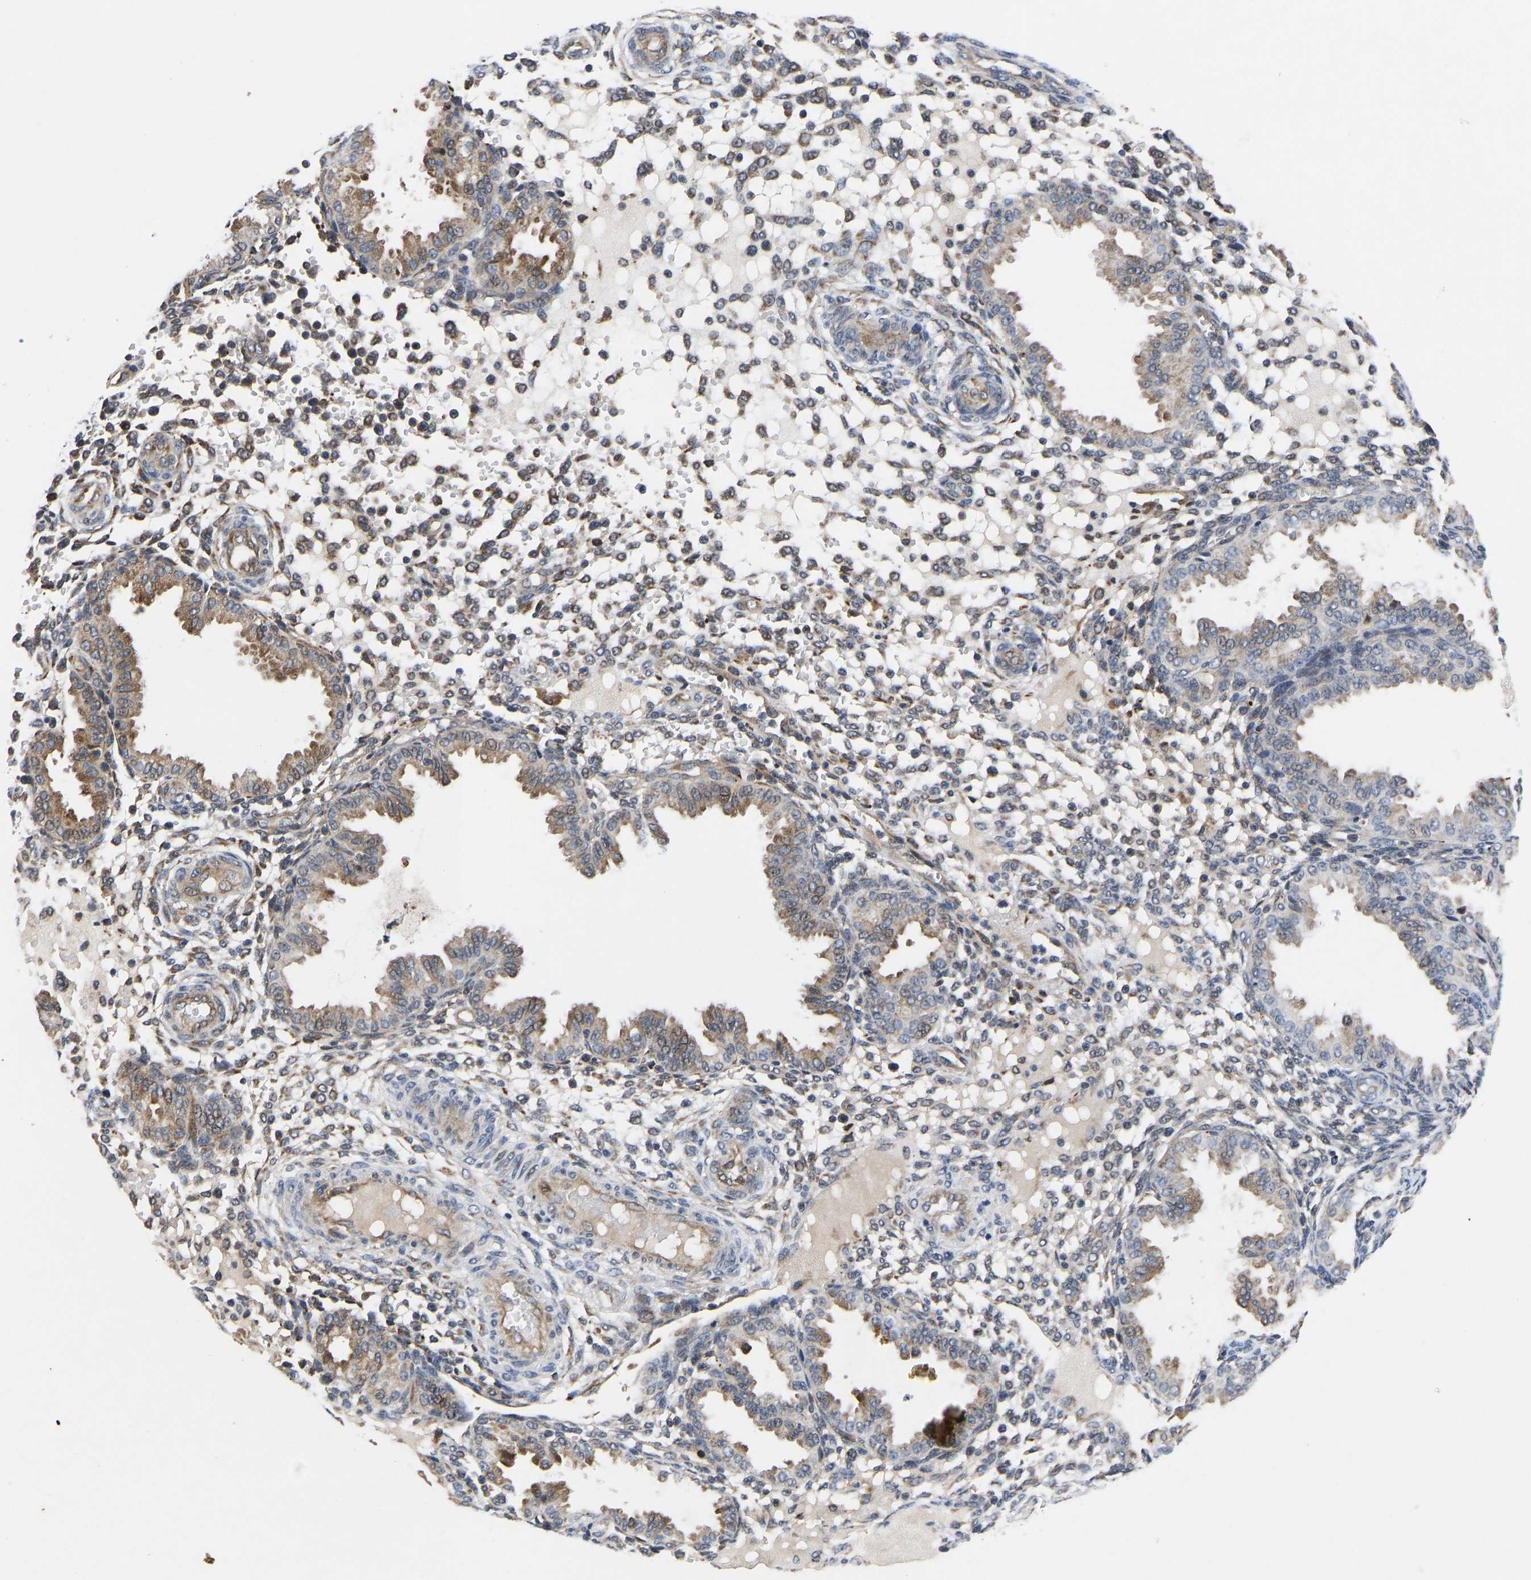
{"staining": {"intensity": "moderate", "quantity": "25%-75%", "location": "cytoplasmic/membranous"}, "tissue": "endometrium", "cell_type": "Cells in endometrial stroma", "image_type": "normal", "snomed": [{"axis": "morphology", "description": "Normal tissue, NOS"}, {"axis": "topography", "description": "Endometrium"}], "caption": "Immunohistochemistry (IHC) histopathology image of unremarkable endometrium: human endometrium stained using immunohistochemistry demonstrates medium levels of moderate protein expression localized specifically in the cytoplasmic/membranous of cells in endometrial stroma, appearing as a cytoplasmic/membranous brown color.", "gene": "FRRS1", "patient": {"sex": "female", "age": 33}}